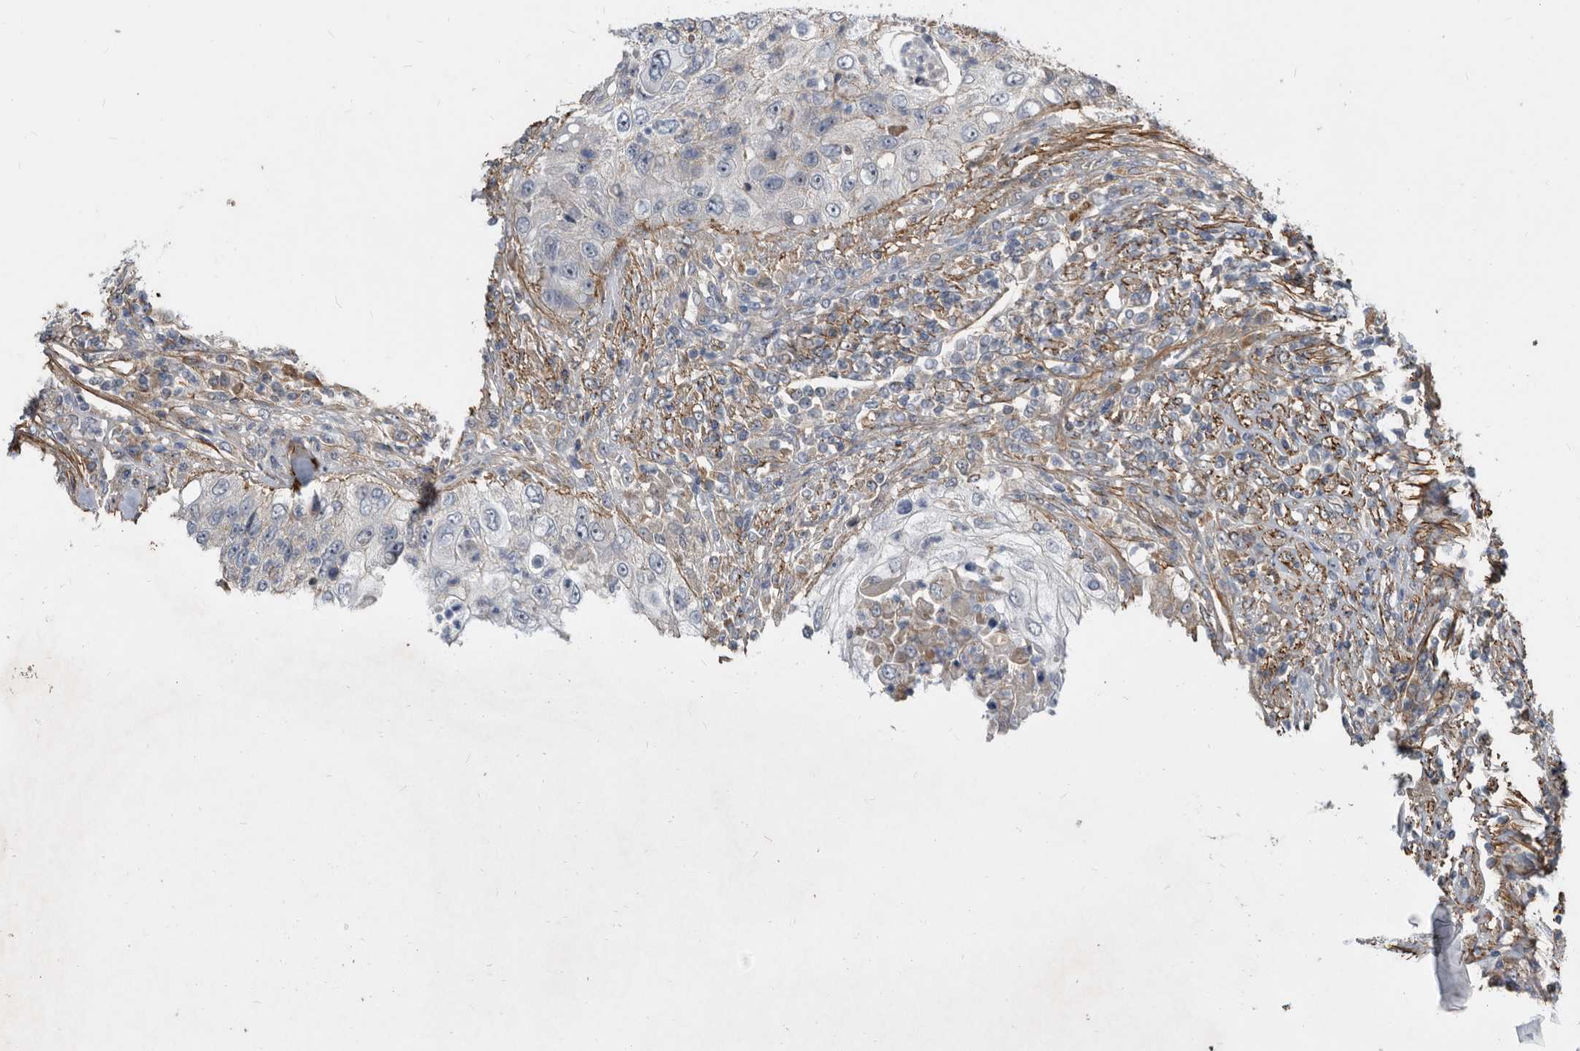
{"staining": {"intensity": "negative", "quantity": "none", "location": "none"}, "tissue": "urothelial cancer", "cell_type": "Tumor cells", "image_type": "cancer", "snomed": [{"axis": "morphology", "description": "Urothelial carcinoma, High grade"}, {"axis": "topography", "description": "Urinary bladder"}], "caption": "This is an immunohistochemistry photomicrograph of human urothelial cancer. There is no staining in tumor cells.", "gene": "PI15", "patient": {"sex": "female", "age": 60}}